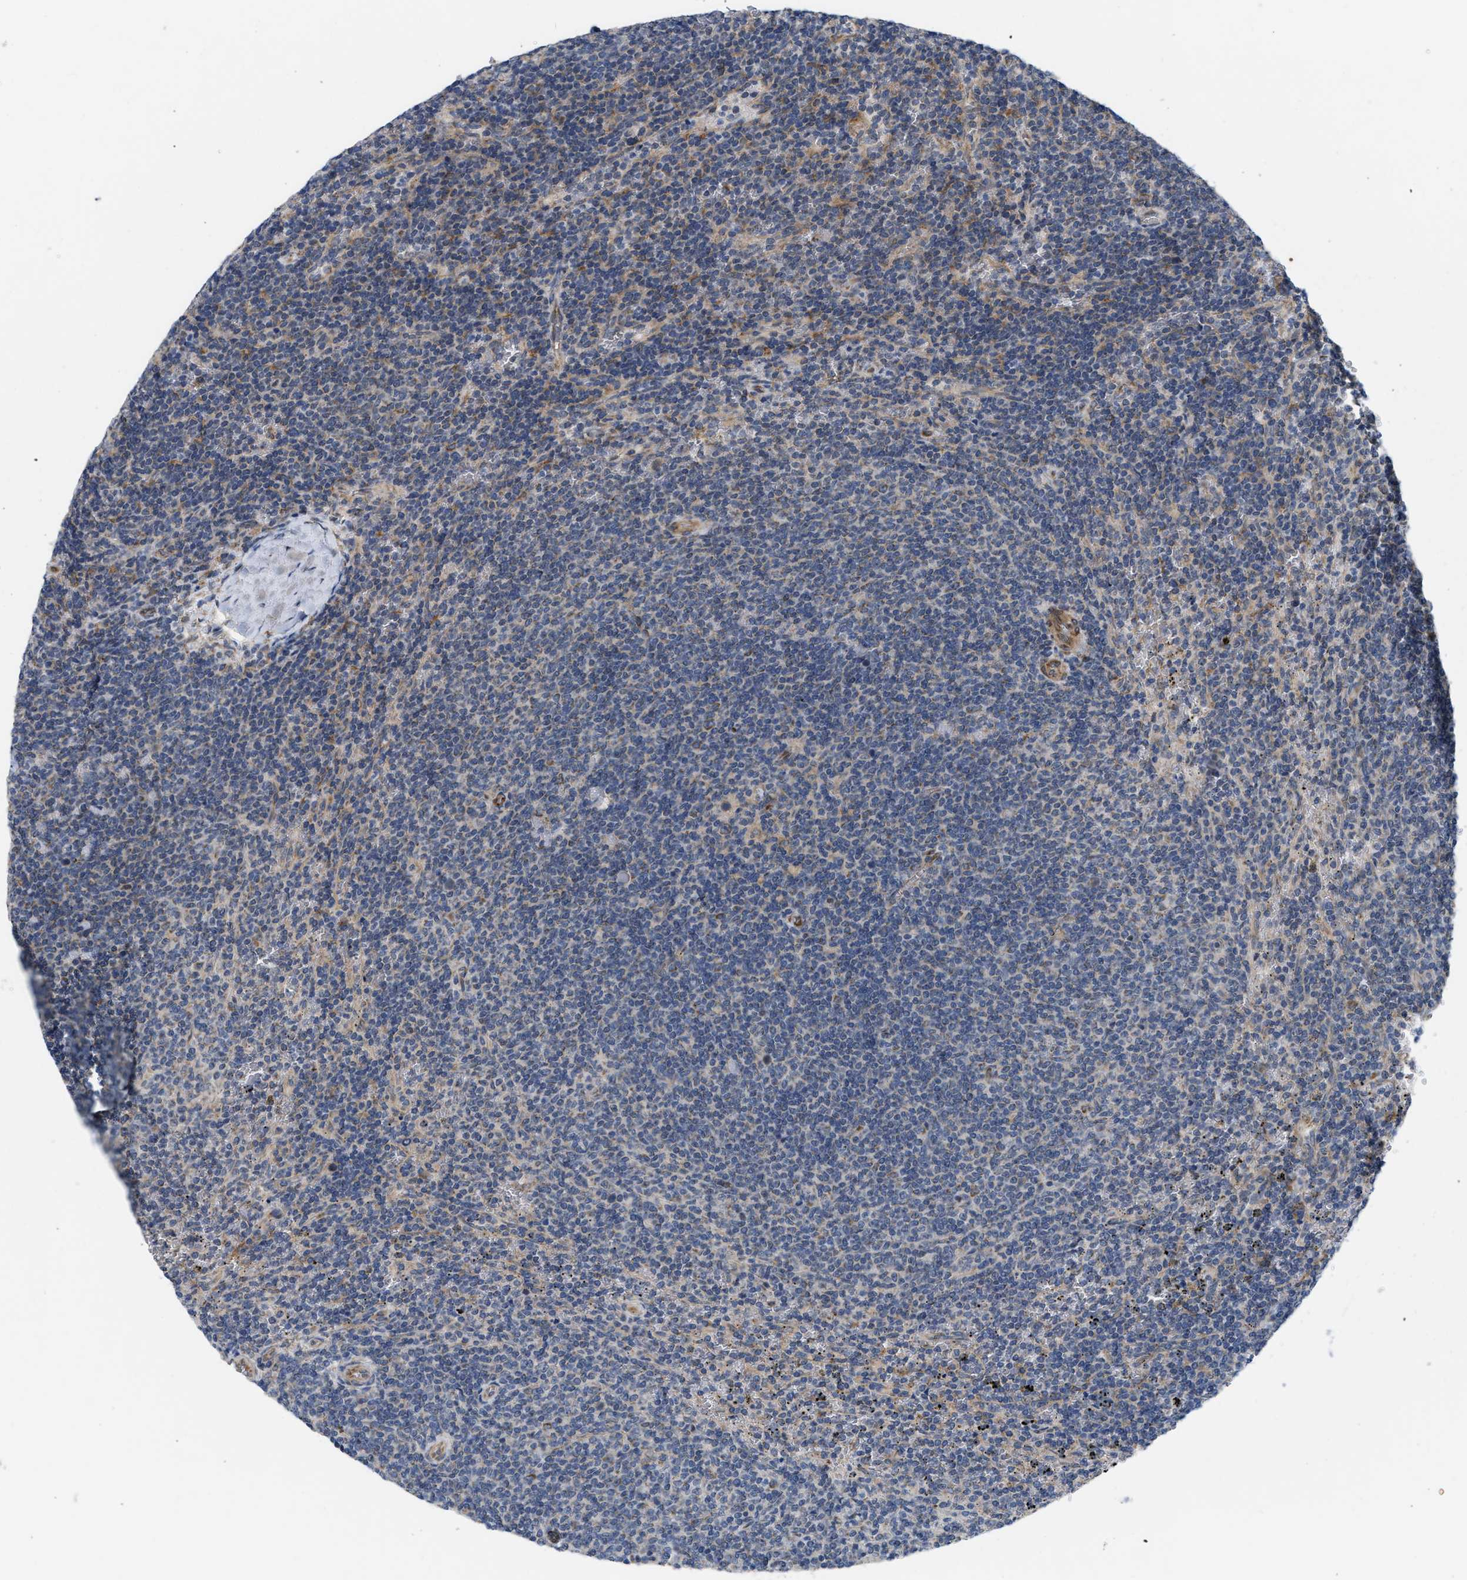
{"staining": {"intensity": "weak", "quantity": "<25%", "location": "cytoplasmic/membranous"}, "tissue": "lymphoma", "cell_type": "Tumor cells", "image_type": "cancer", "snomed": [{"axis": "morphology", "description": "Malignant lymphoma, non-Hodgkin's type, Low grade"}, {"axis": "topography", "description": "Spleen"}], "caption": "Tumor cells are negative for protein expression in human lymphoma. Brightfield microscopy of immunohistochemistry stained with DAB (3,3'-diaminobenzidine) (brown) and hematoxylin (blue), captured at high magnification.", "gene": "EOGT", "patient": {"sex": "female", "age": 50}}